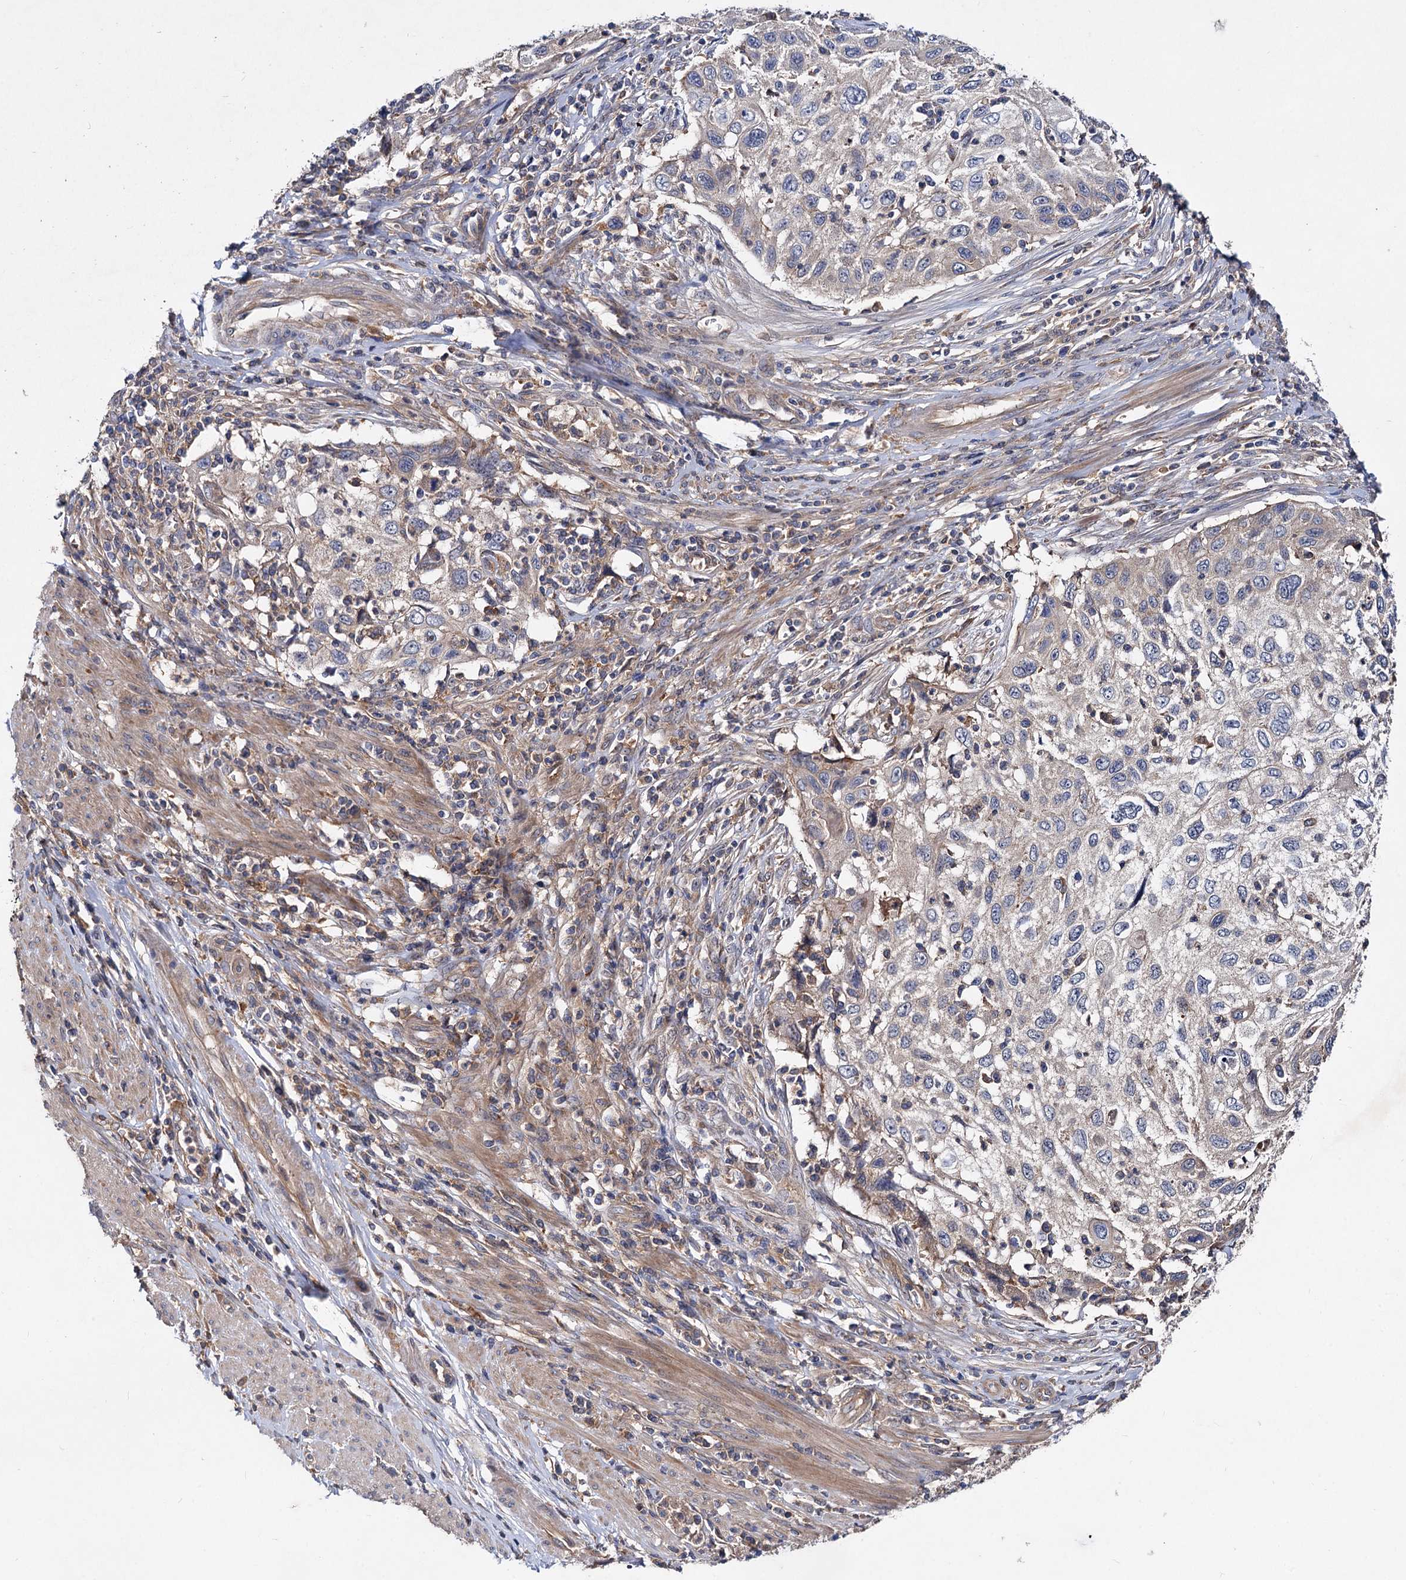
{"staining": {"intensity": "negative", "quantity": "none", "location": "none"}, "tissue": "cervical cancer", "cell_type": "Tumor cells", "image_type": "cancer", "snomed": [{"axis": "morphology", "description": "Squamous cell carcinoma, NOS"}, {"axis": "topography", "description": "Cervix"}], "caption": "A high-resolution photomicrograph shows immunohistochemistry staining of cervical cancer (squamous cell carcinoma), which demonstrates no significant expression in tumor cells. (Brightfield microscopy of DAB (3,3'-diaminobenzidine) IHC at high magnification).", "gene": "VPS29", "patient": {"sex": "female", "age": 70}}